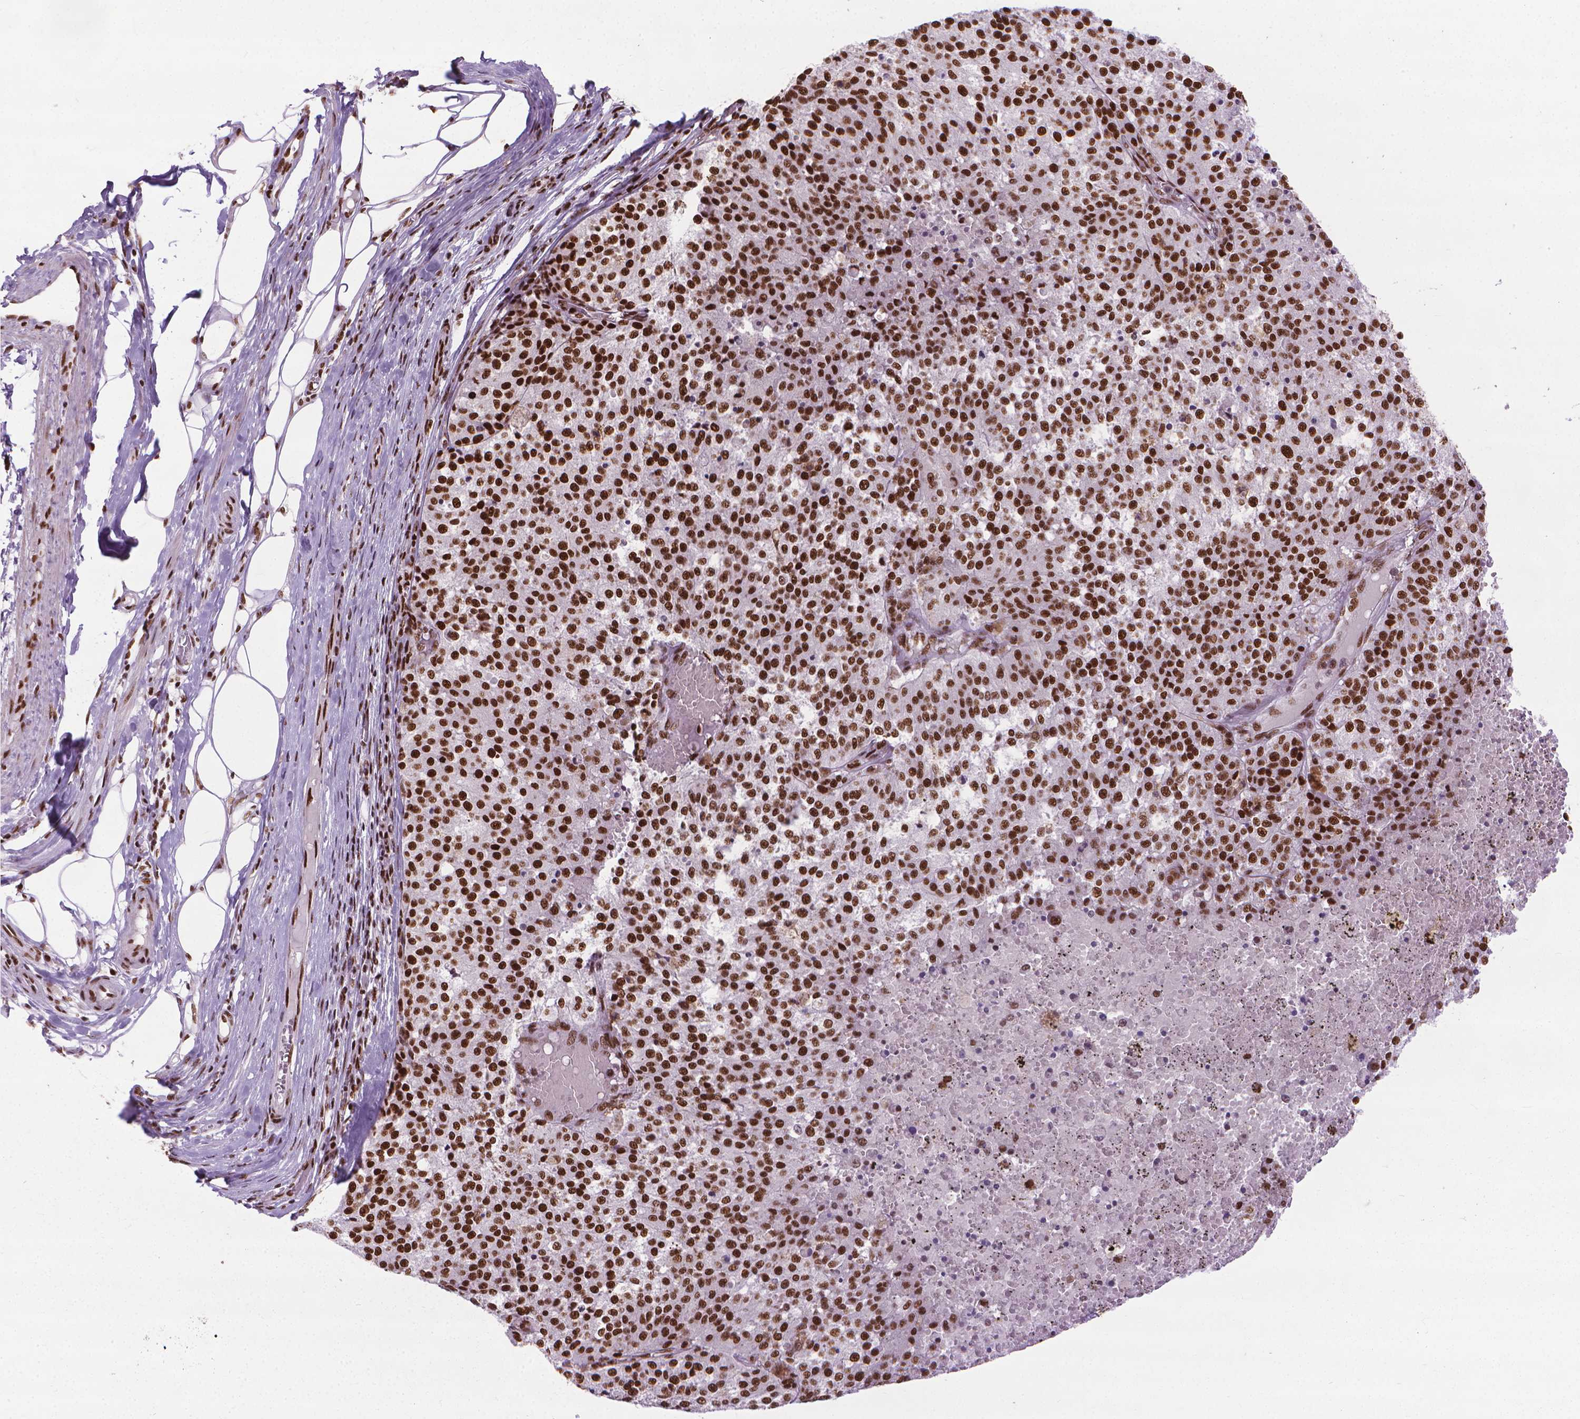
{"staining": {"intensity": "strong", "quantity": ">75%", "location": "nuclear"}, "tissue": "melanoma", "cell_type": "Tumor cells", "image_type": "cancer", "snomed": [{"axis": "morphology", "description": "Malignant melanoma, Metastatic site"}, {"axis": "topography", "description": "Lymph node"}], "caption": "This is an image of immunohistochemistry (IHC) staining of malignant melanoma (metastatic site), which shows strong expression in the nuclear of tumor cells.", "gene": "AKAP8", "patient": {"sex": "female", "age": 64}}